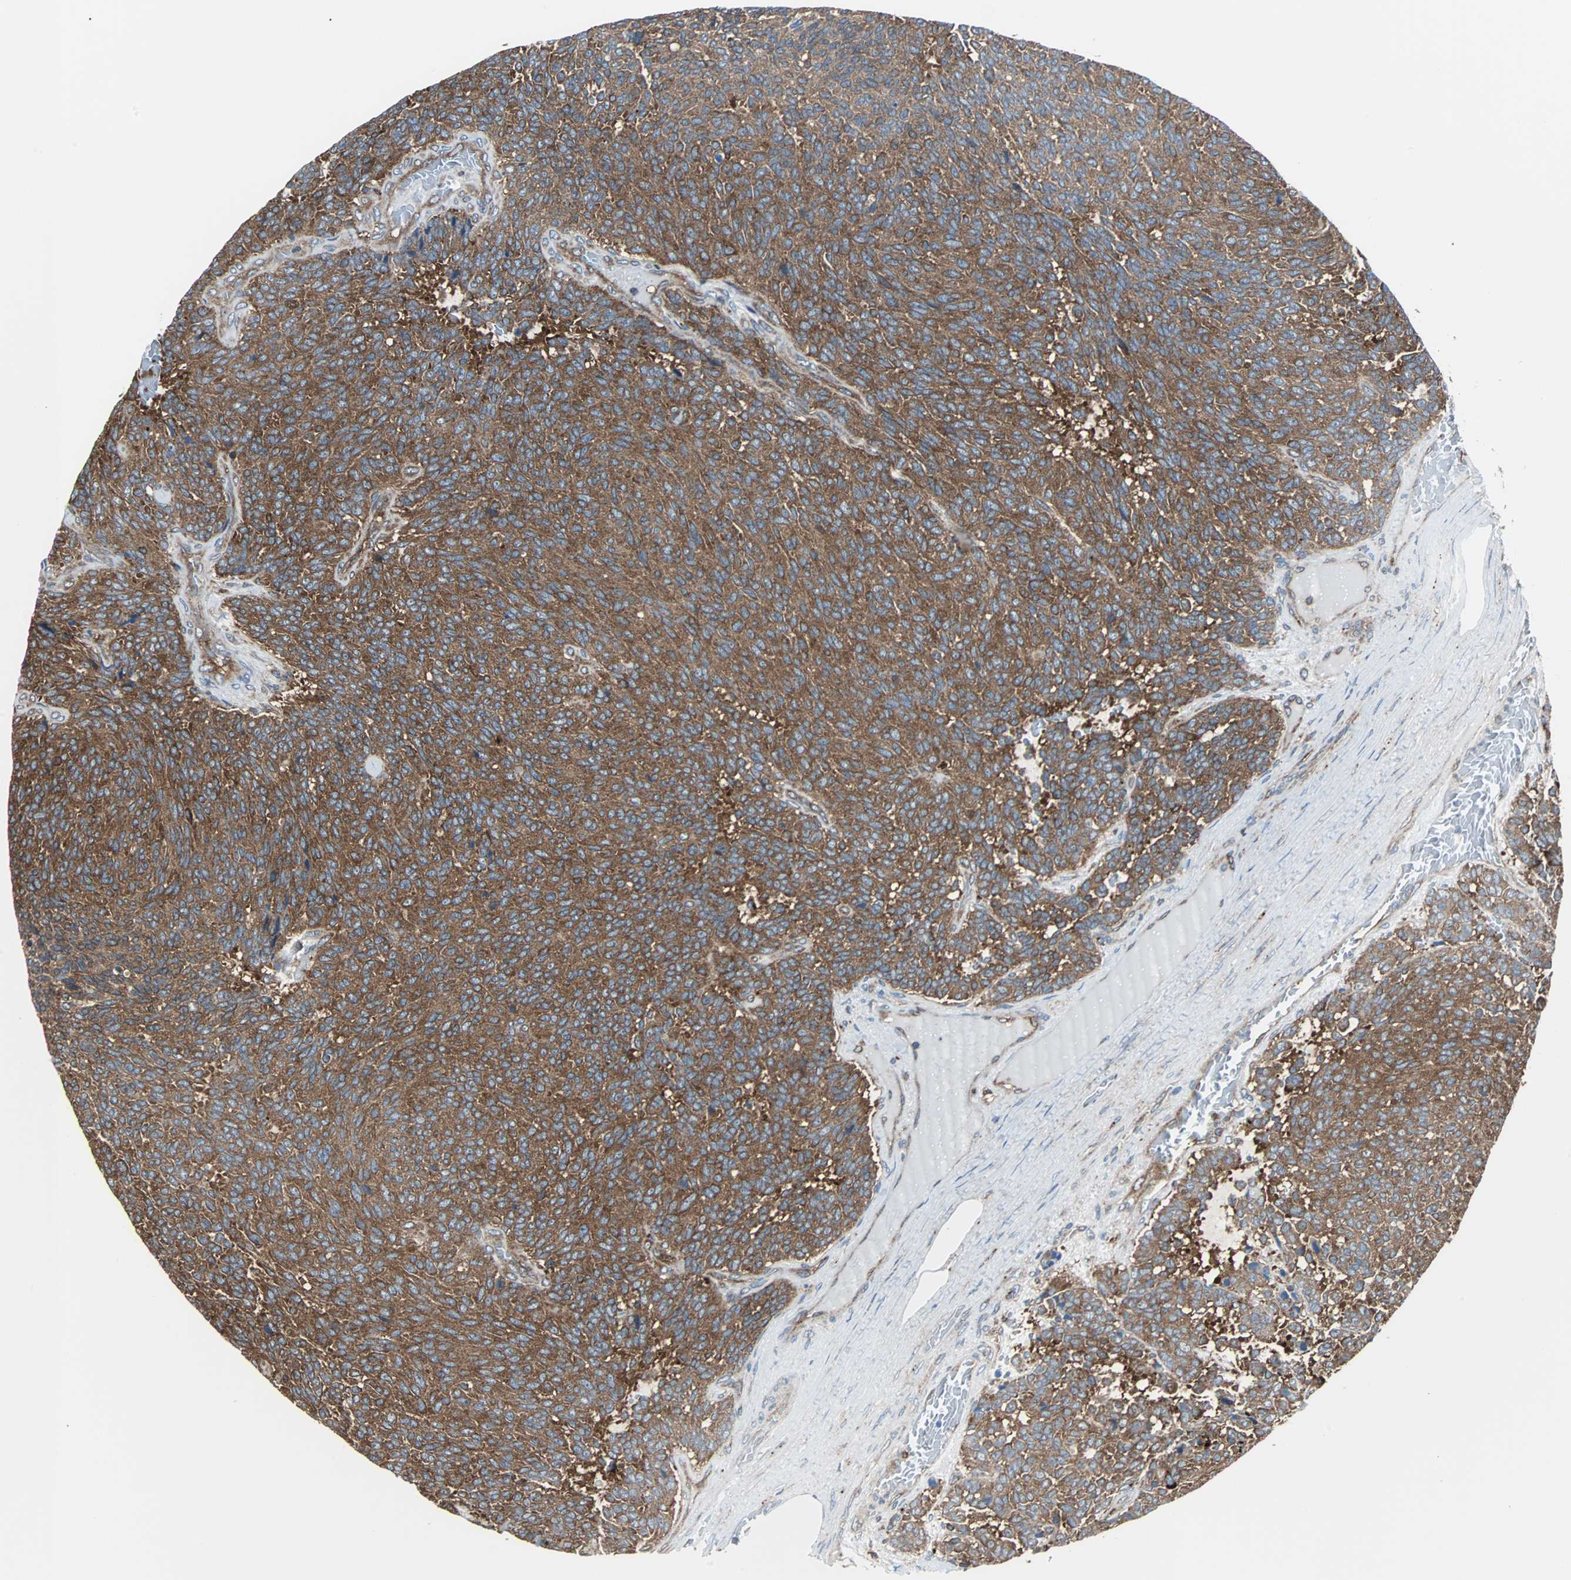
{"staining": {"intensity": "strong", "quantity": ">75%", "location": "cytoplasmic/membranous"}, "tissue": "carcinoid", "cell_type": "Tumor cells", "image_type": "cancer", "snomed": [{"axis": "morphology", "description": "Carcinoid, malignant, NOS"}, {"axis": "topography", "description": "Pancreas"}], "caption": "Malignant carcinoid stained with a brown dye reveals strong cytoplasmic/membranous positive expression in about >75% of tumor cells.", "gene": "RELA", "patient": {"sex": "female", "age": 54}}